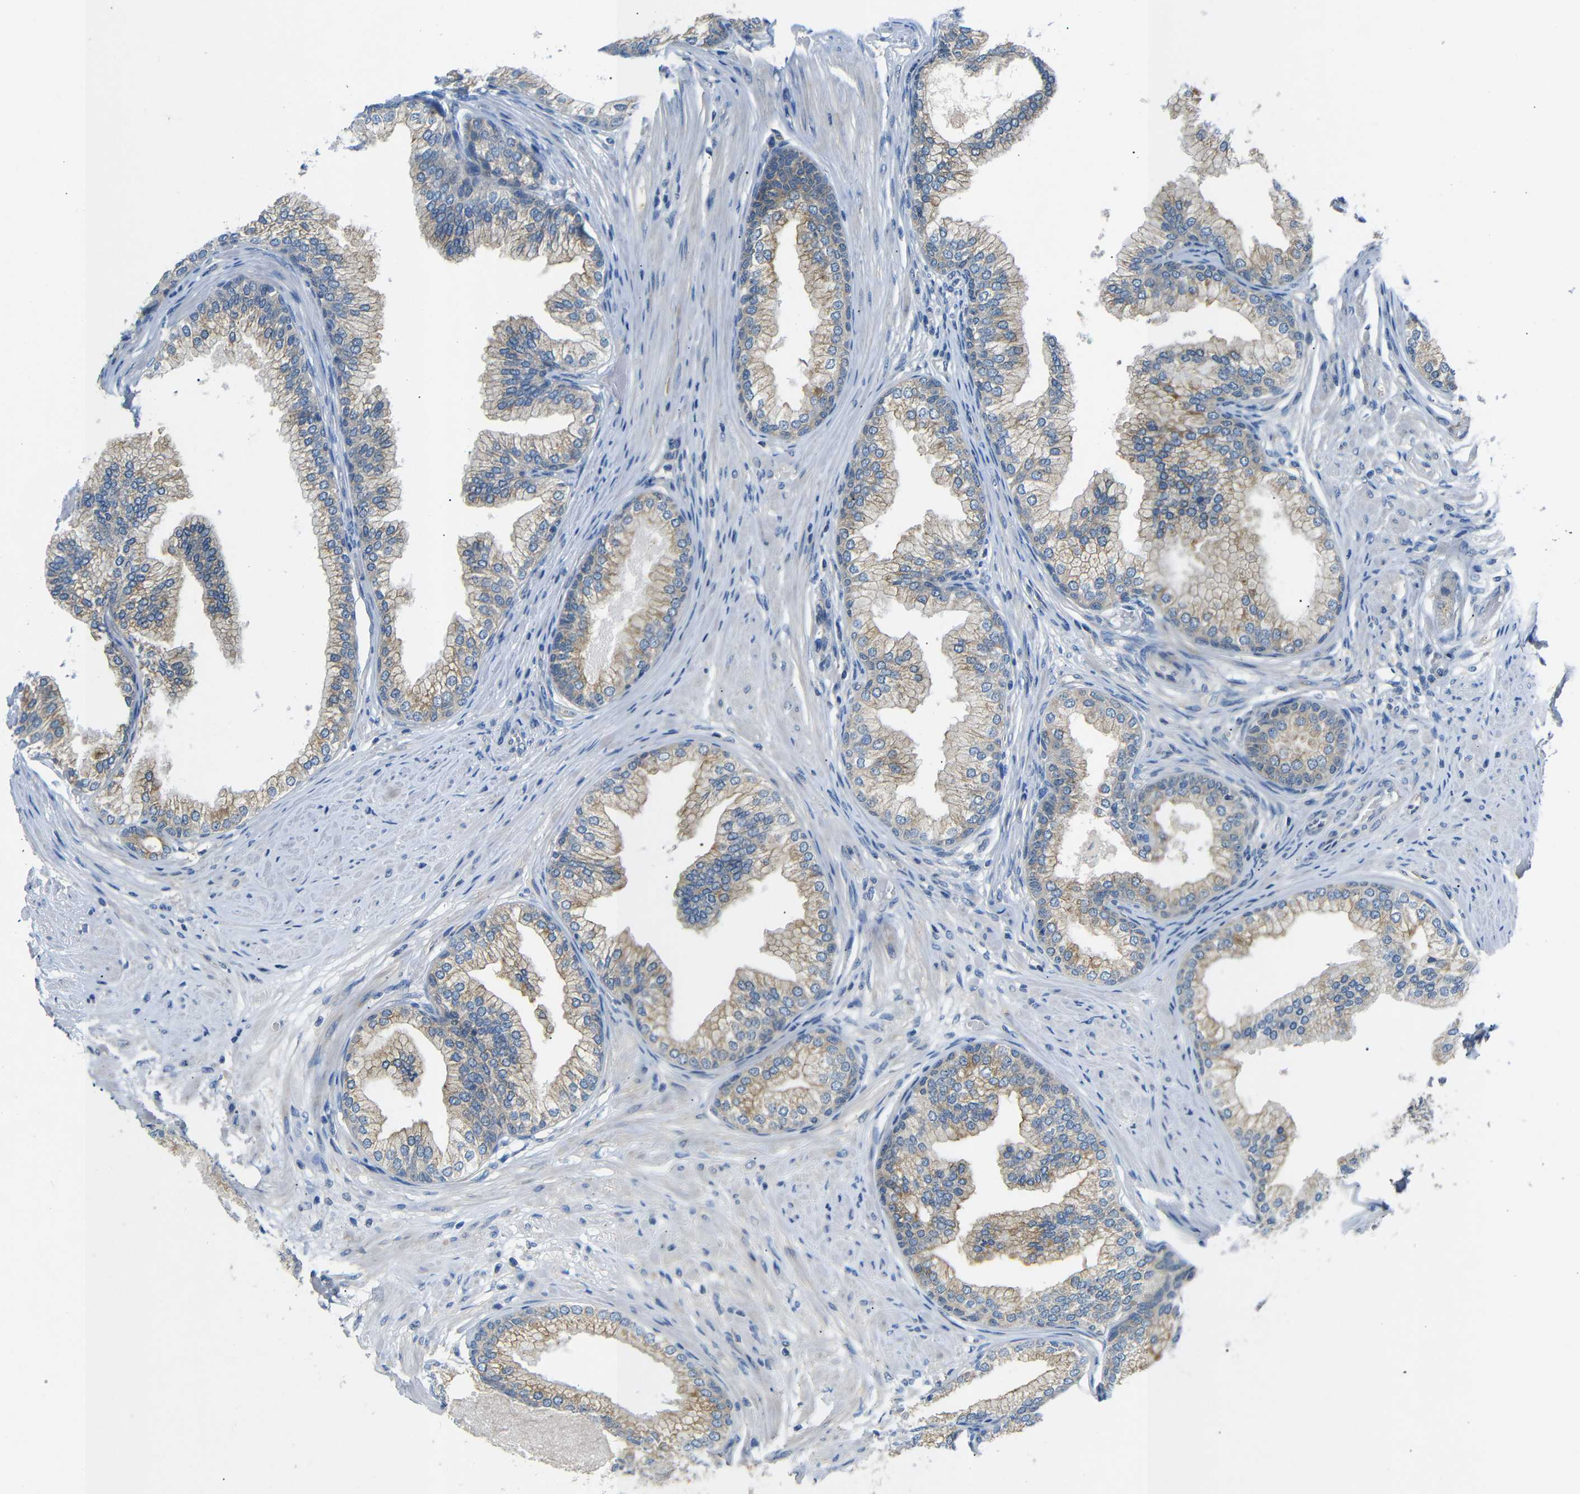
{"staining": {"intensity": "moderate", "quantity": "25%-75%", "location": "cytoplasmic/membranous"}, "tissue": "prostate", "cell_type": "Glandular cells", "image_type": "normal", "snomed": [{"axis": "morphology", "description": "Normal tissue, NOS"}, {"axis": "morphology", "description": "Urothelial carcinoma, Low grade"}, {"axis": "topography", "description": "Urinary bladder"}, {"axis": "topography", "description": "Prostate"}], "caption": "Glandular cells display moderate cytoplasmic/membranous expression in approximately 25%-75% of cells in benign prostate.", "gene": "DCP1A", "patient": {"sex": "male", "age": 60}}